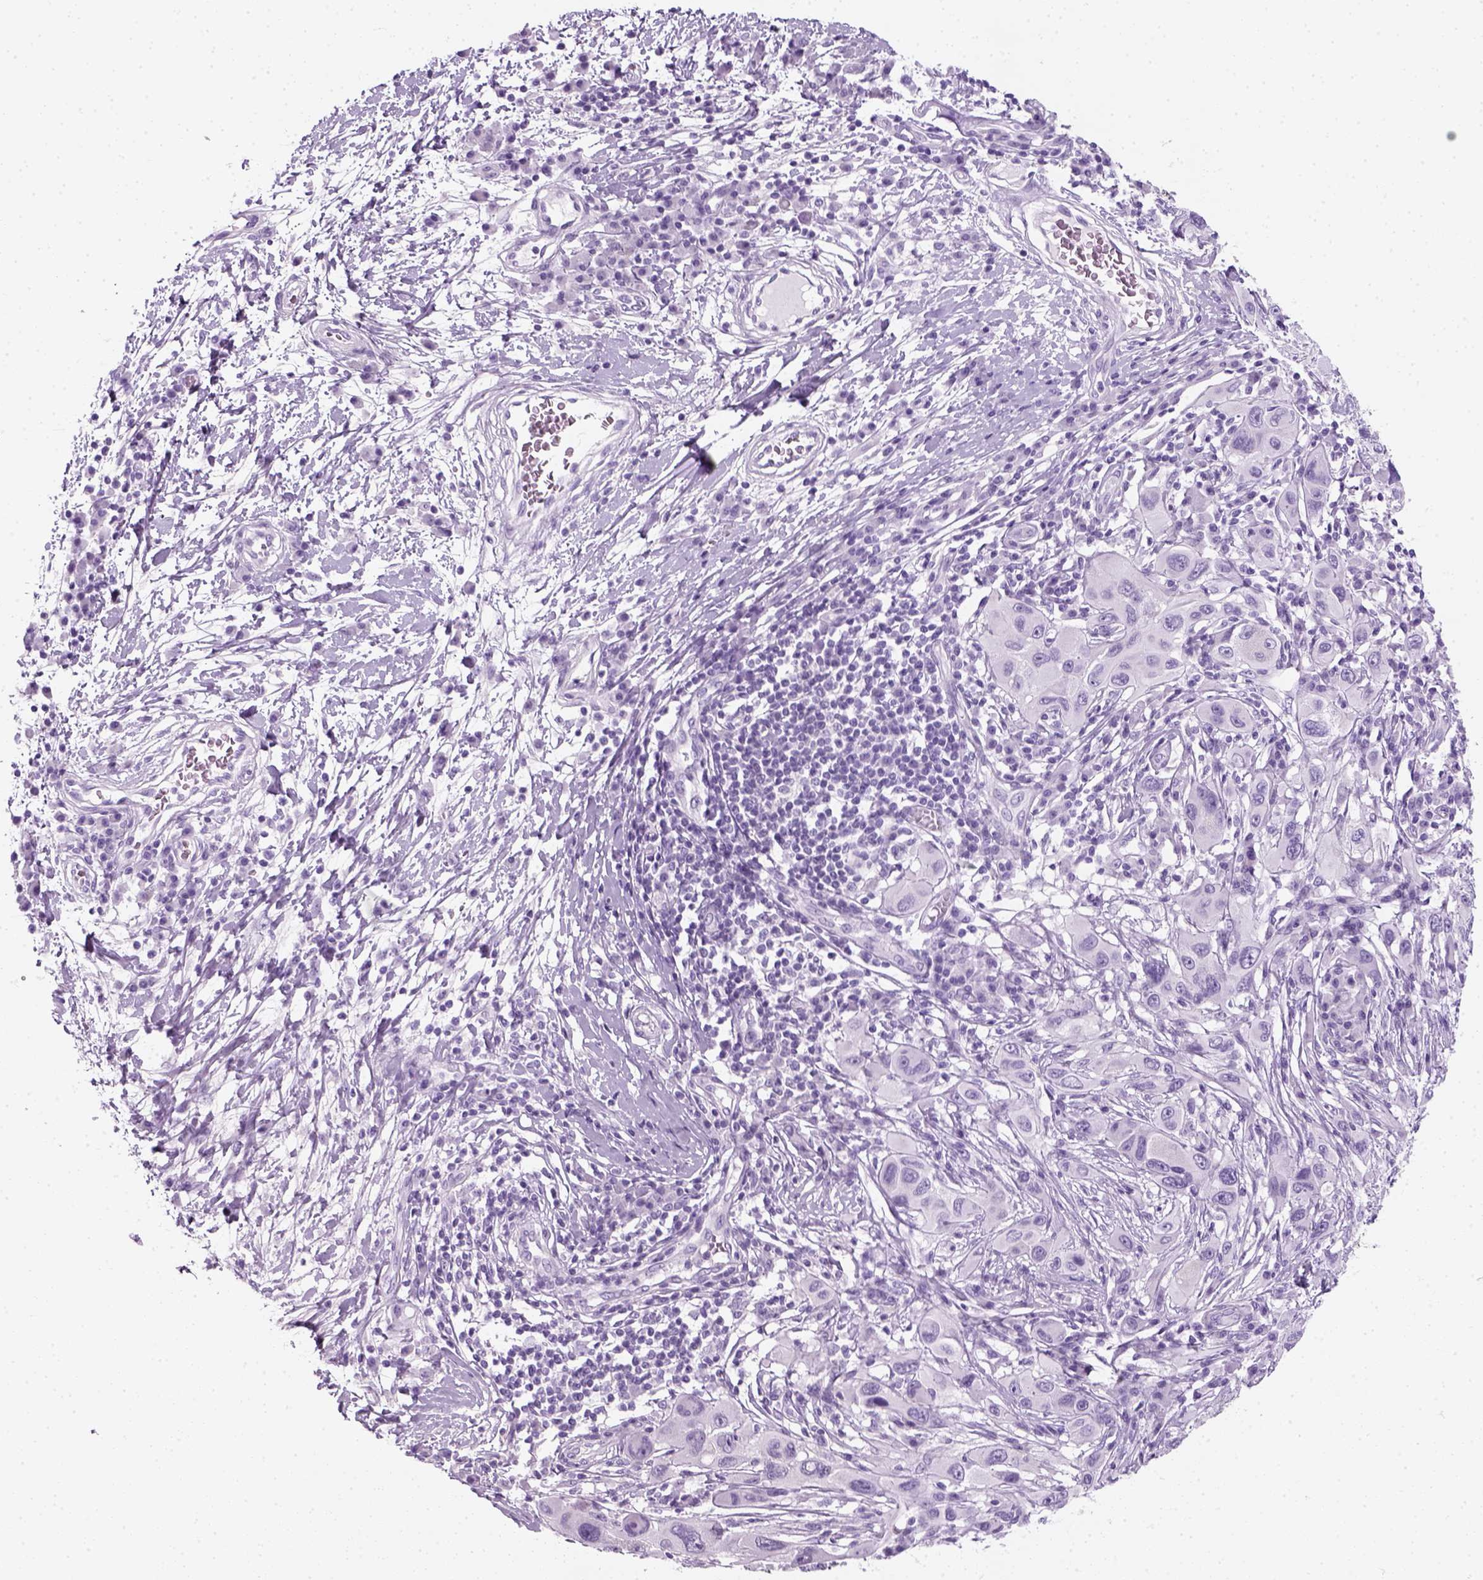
{"staining": {"intensity": "negative", "quantity": "none", "location": "none"}, "tissue": "melanoma", "cell_type": "Tumor cells", "image_type": "cancer", "snomed": [{"axis": "morphology", "description": "Malignant melanoma, NOS"}, {"axis": "topography", "description": "Skin"}], "caption": "A high-resolution micrograph shows immunohistochemistry staining of melanoma, which shows no significant expression in tumor cells.", "gene": "SLC12A5", "patient": {"sex": "male", "age": 53}}